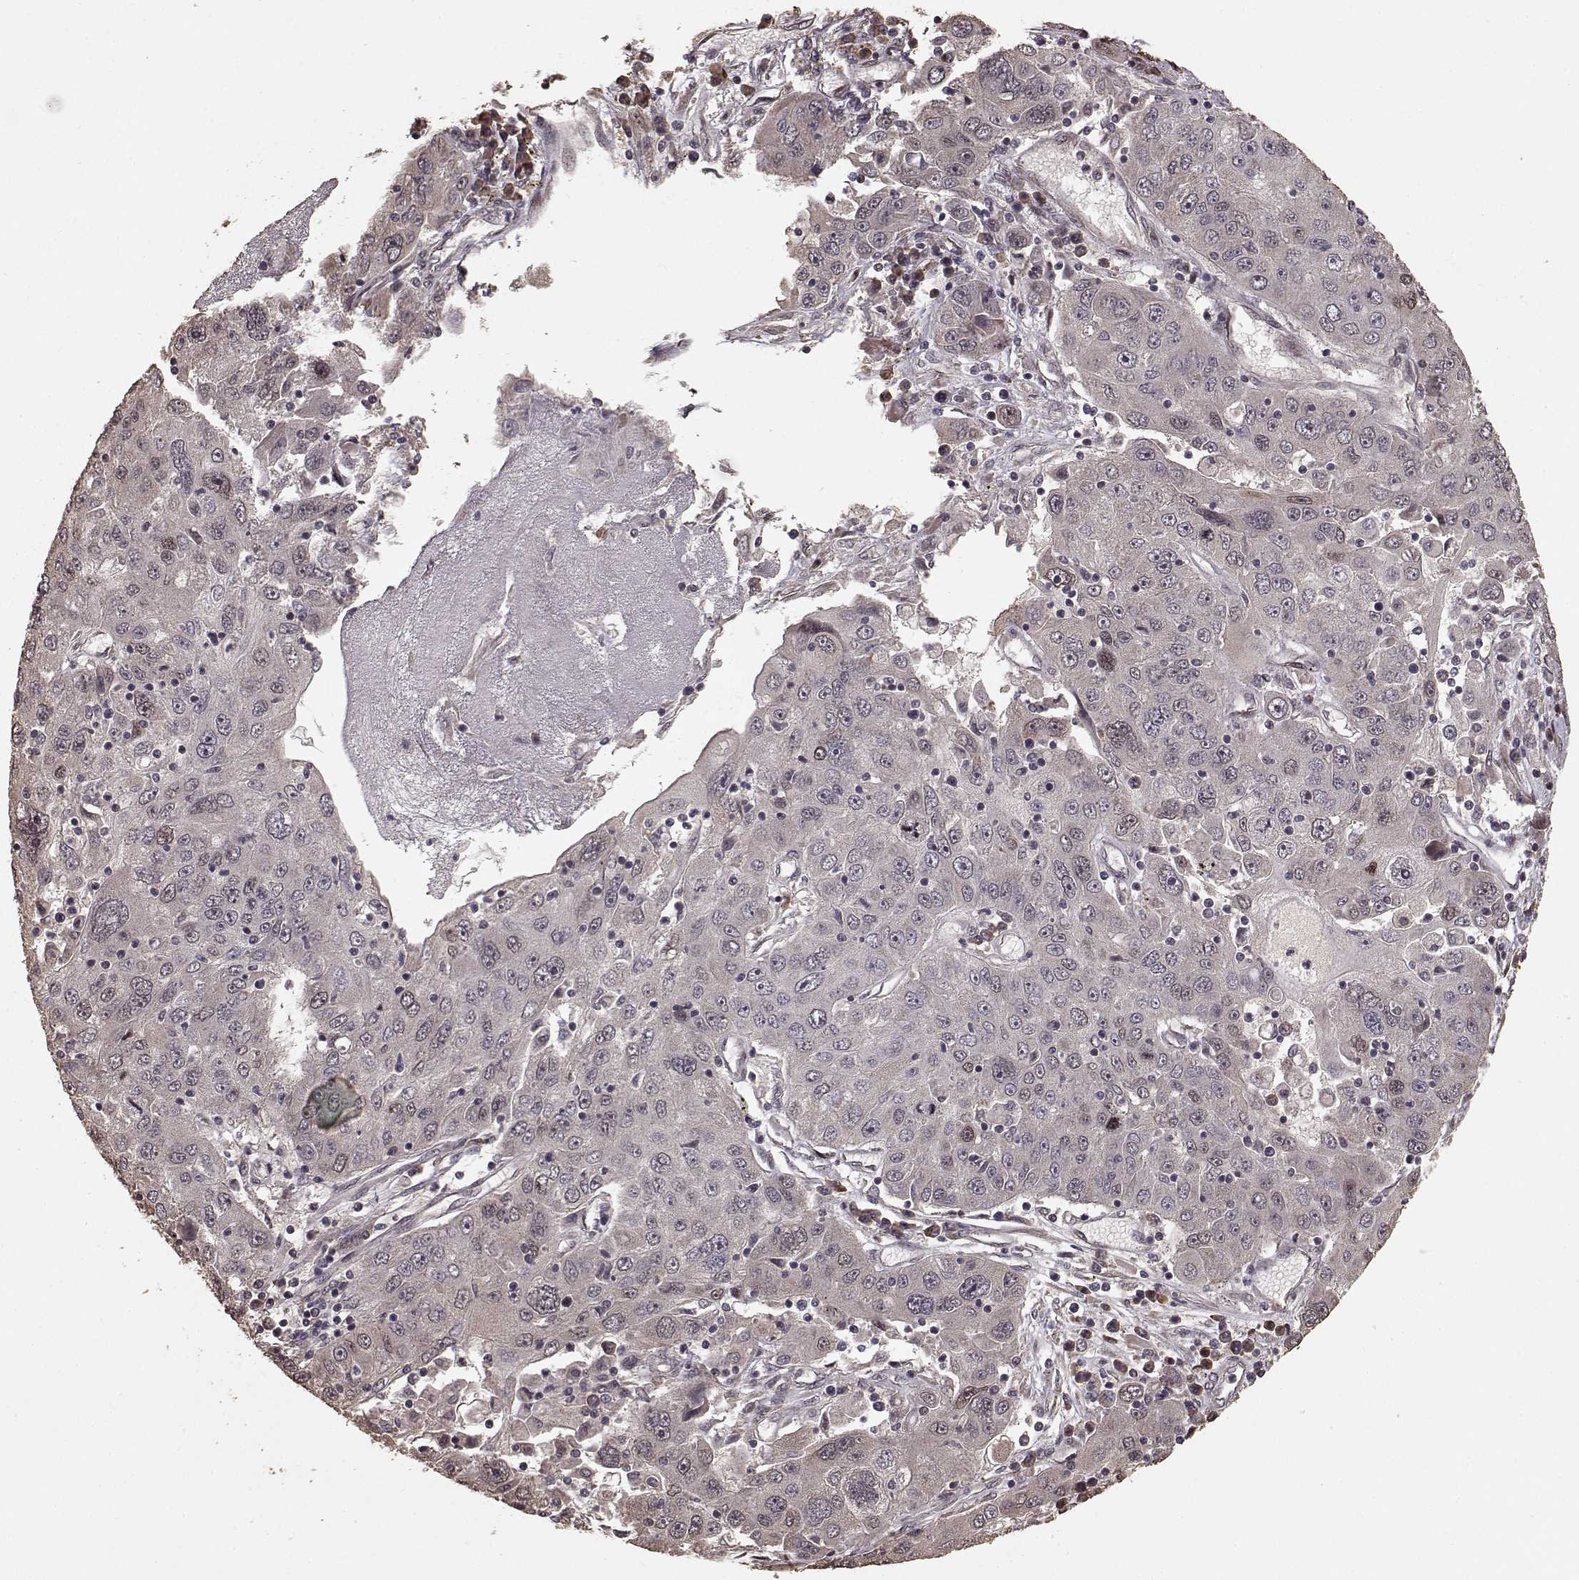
{"staining": {"intensity": "weak", "quantity": ">75%", "location": "cytoplasmic/membranous"}, "tissue": "stomach cancer", "cell_type": "Tumor cells", "image_type": "cancer", "snomed": [{"axis": "morphology", "description": "Adenocarcinoma, NOS"}, {"axis": "topography", "description": "Stomach"}], "caption": "A histopathology image showing weak cytoplasmic/membranous staining in about >75% of tumor cells in stomach adenocarcinoma, as visualized by brown immunohistochemical staining.", "gene": "USP15", "patient": {"sex": "male", "age": 56}}